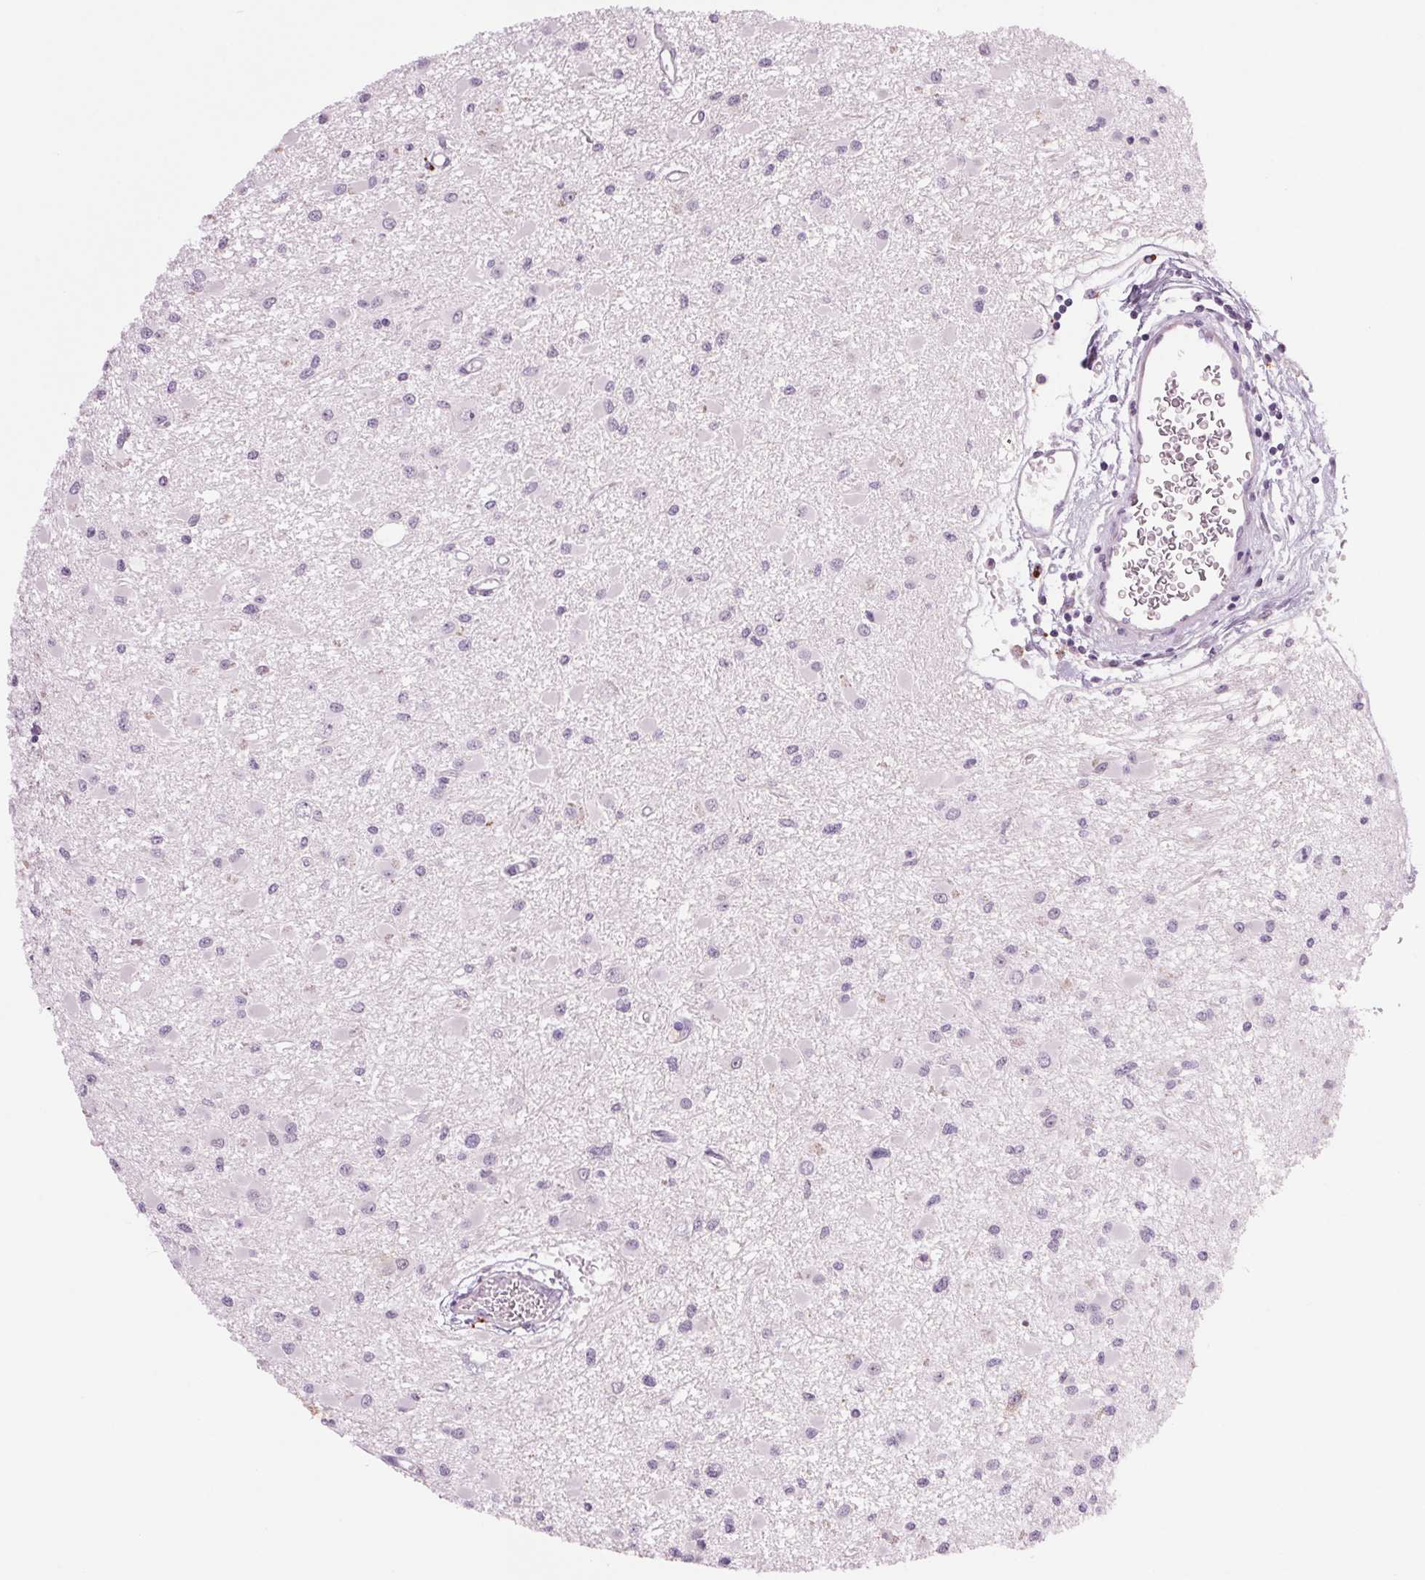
{"staining": {"intensity": "negative", "quantity": "none", "location": "none"}, "tissue": "glioma", "cell_type": "Tumor cells", "image_type": "cancer", "snomed": [{"axis": "morphology", "description": "Glioma, malignant, High grade"}, {"axis": "topography", "description": "Brain"}], "caption": "Immunohistochemical staining of human high-grade glioma (malignant) demonstrates no significant staining in tumor cells.", "gene": "MPO", "patient": {"sex": "male", "age": 54}}